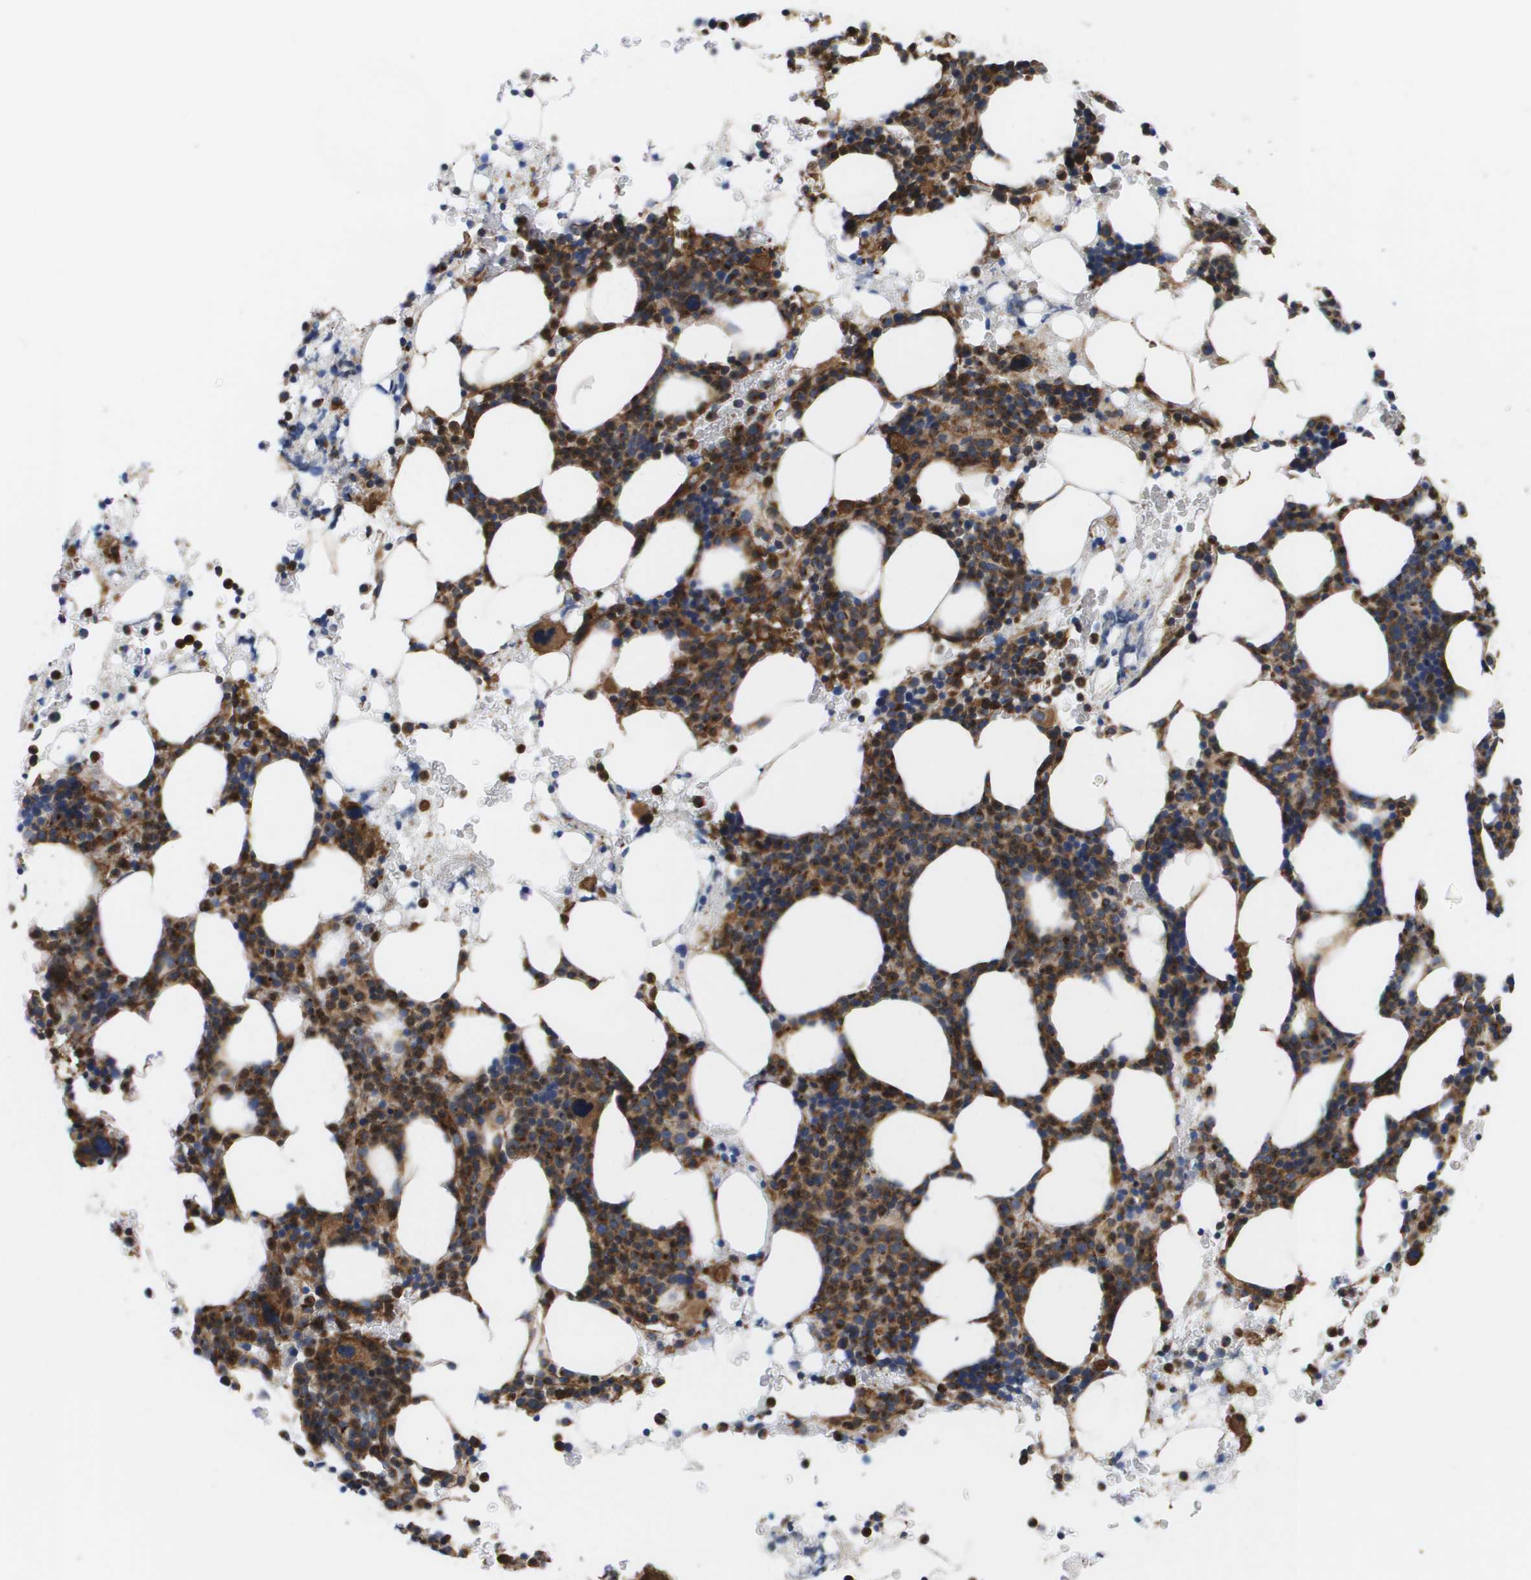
{"staining": {"intensity": "strong", "quantity": ">75%", "location": "cytoplasmic/membranous"}, "tissue": "bone marrow", "cell_type": "Hematopoietic cells", "image_type": "normal", "snomed": [{"axis": "morphology", "description": "Normal tissue, NOS"}, {"axis": "morphology", "description": "Inflammation, NOS"}, {"axis": "topography", "description": "Bone marrow"}], "caption": "Bone marrow stained with DAB IHC exhibits high levels of strong cytoplasmic/membranous staining in approximately >75% of hematopoietic cells. (Brightfield microscopy of DAB IHC at high magnification).", "gene": "BST2", "patient": {"sex": "female", "age": 84}}